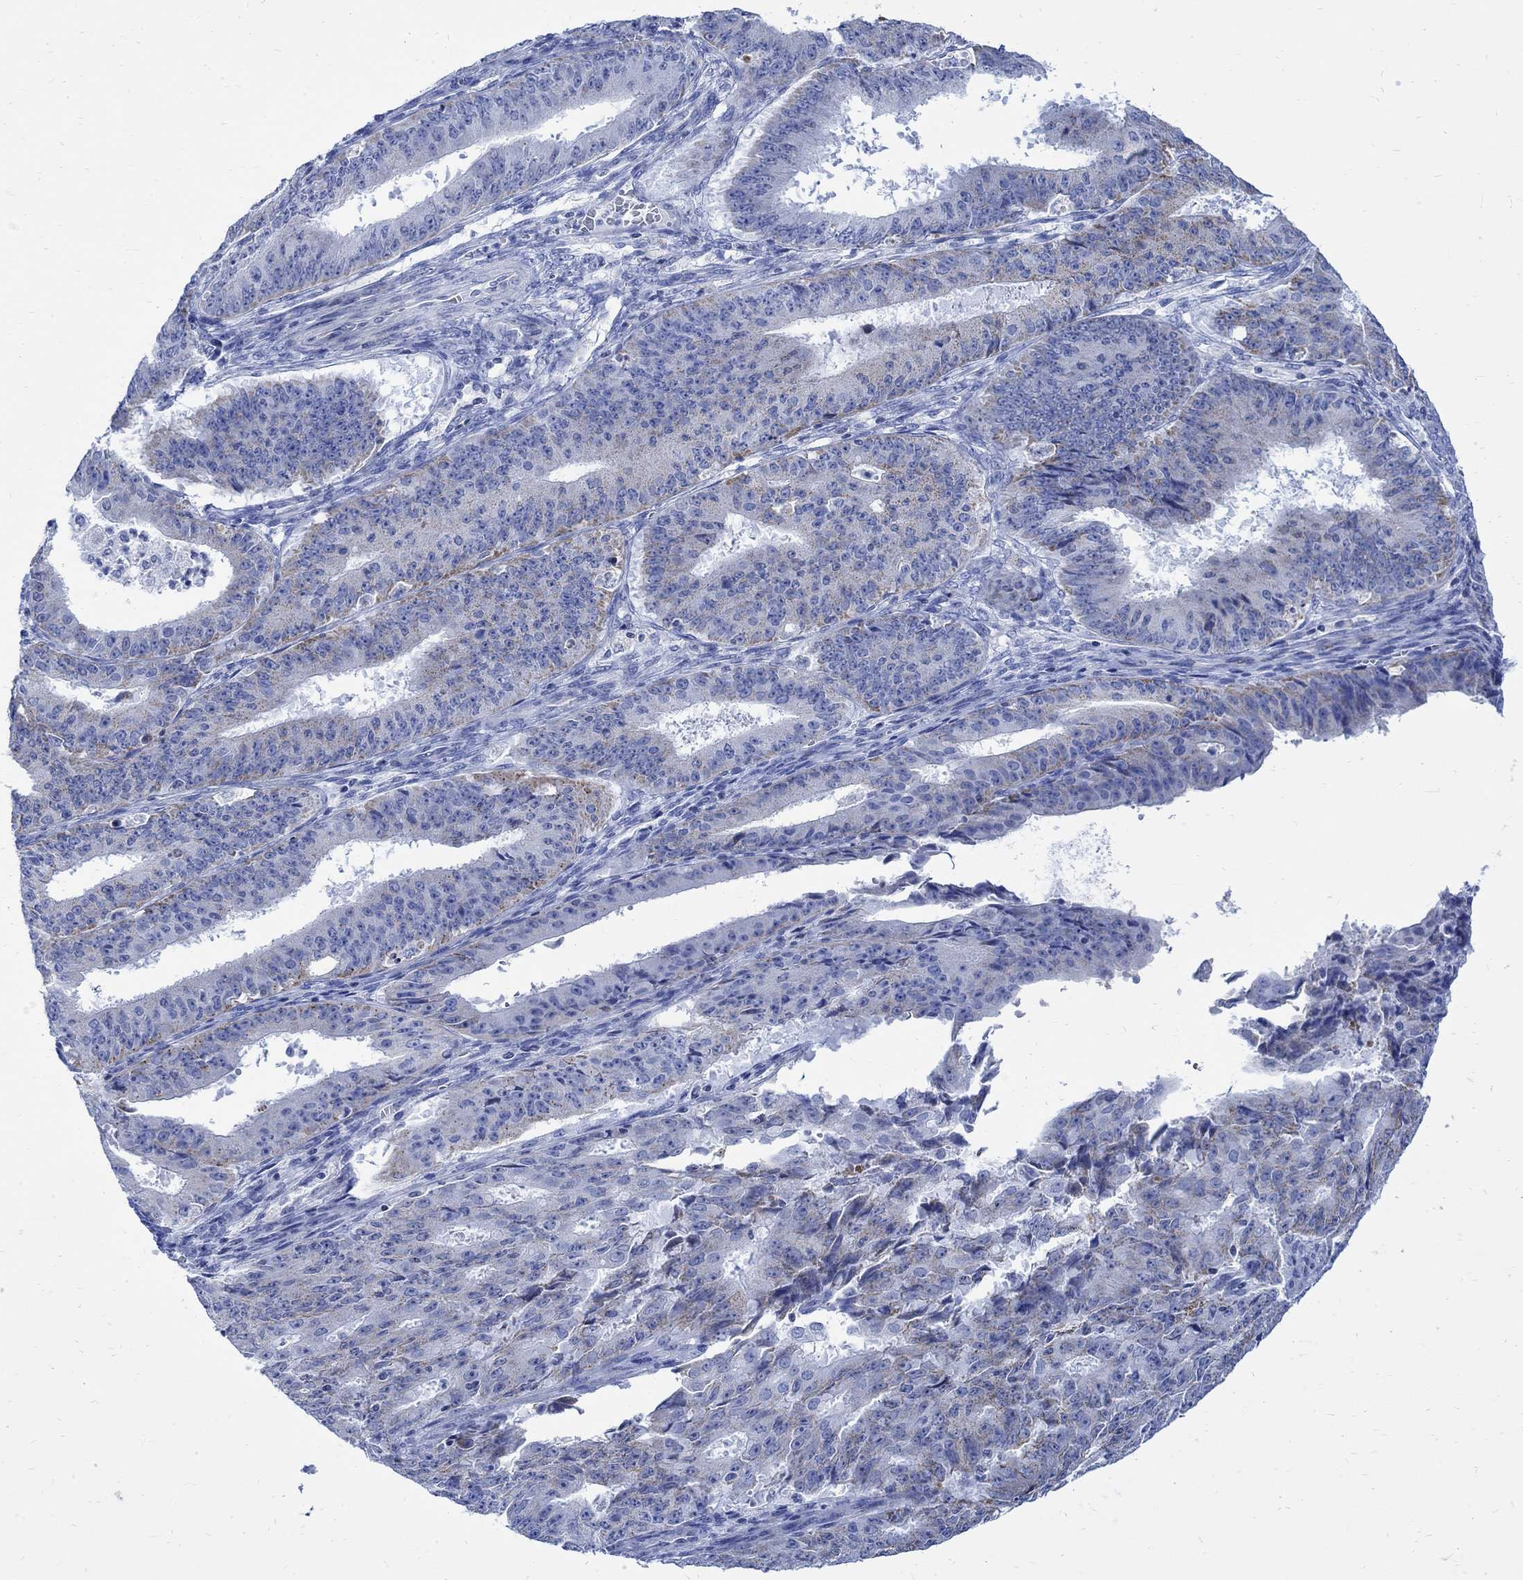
{"staining": {"intensity": "moderate", "quantity": "25%-75%", "location": "cytoplasmic/membranous"}, "tissue": "ovarian cancer", "cell_type": "Tumor cells", "image_type": "cancer", "snomed": [{"axis": "morphology", "description": "Carcinoma, endometroid"}, {"axis": "topography", "description": "Ovary"}], "caption": "Protein staining displays moderate cytoplasmic/membranous expression in approximately 25%-75% of tumor cells in ovarian cancer (endometroid carcinoma).", "gene": "CPLX2", "patient": {"sex": "female", "age": 42}}